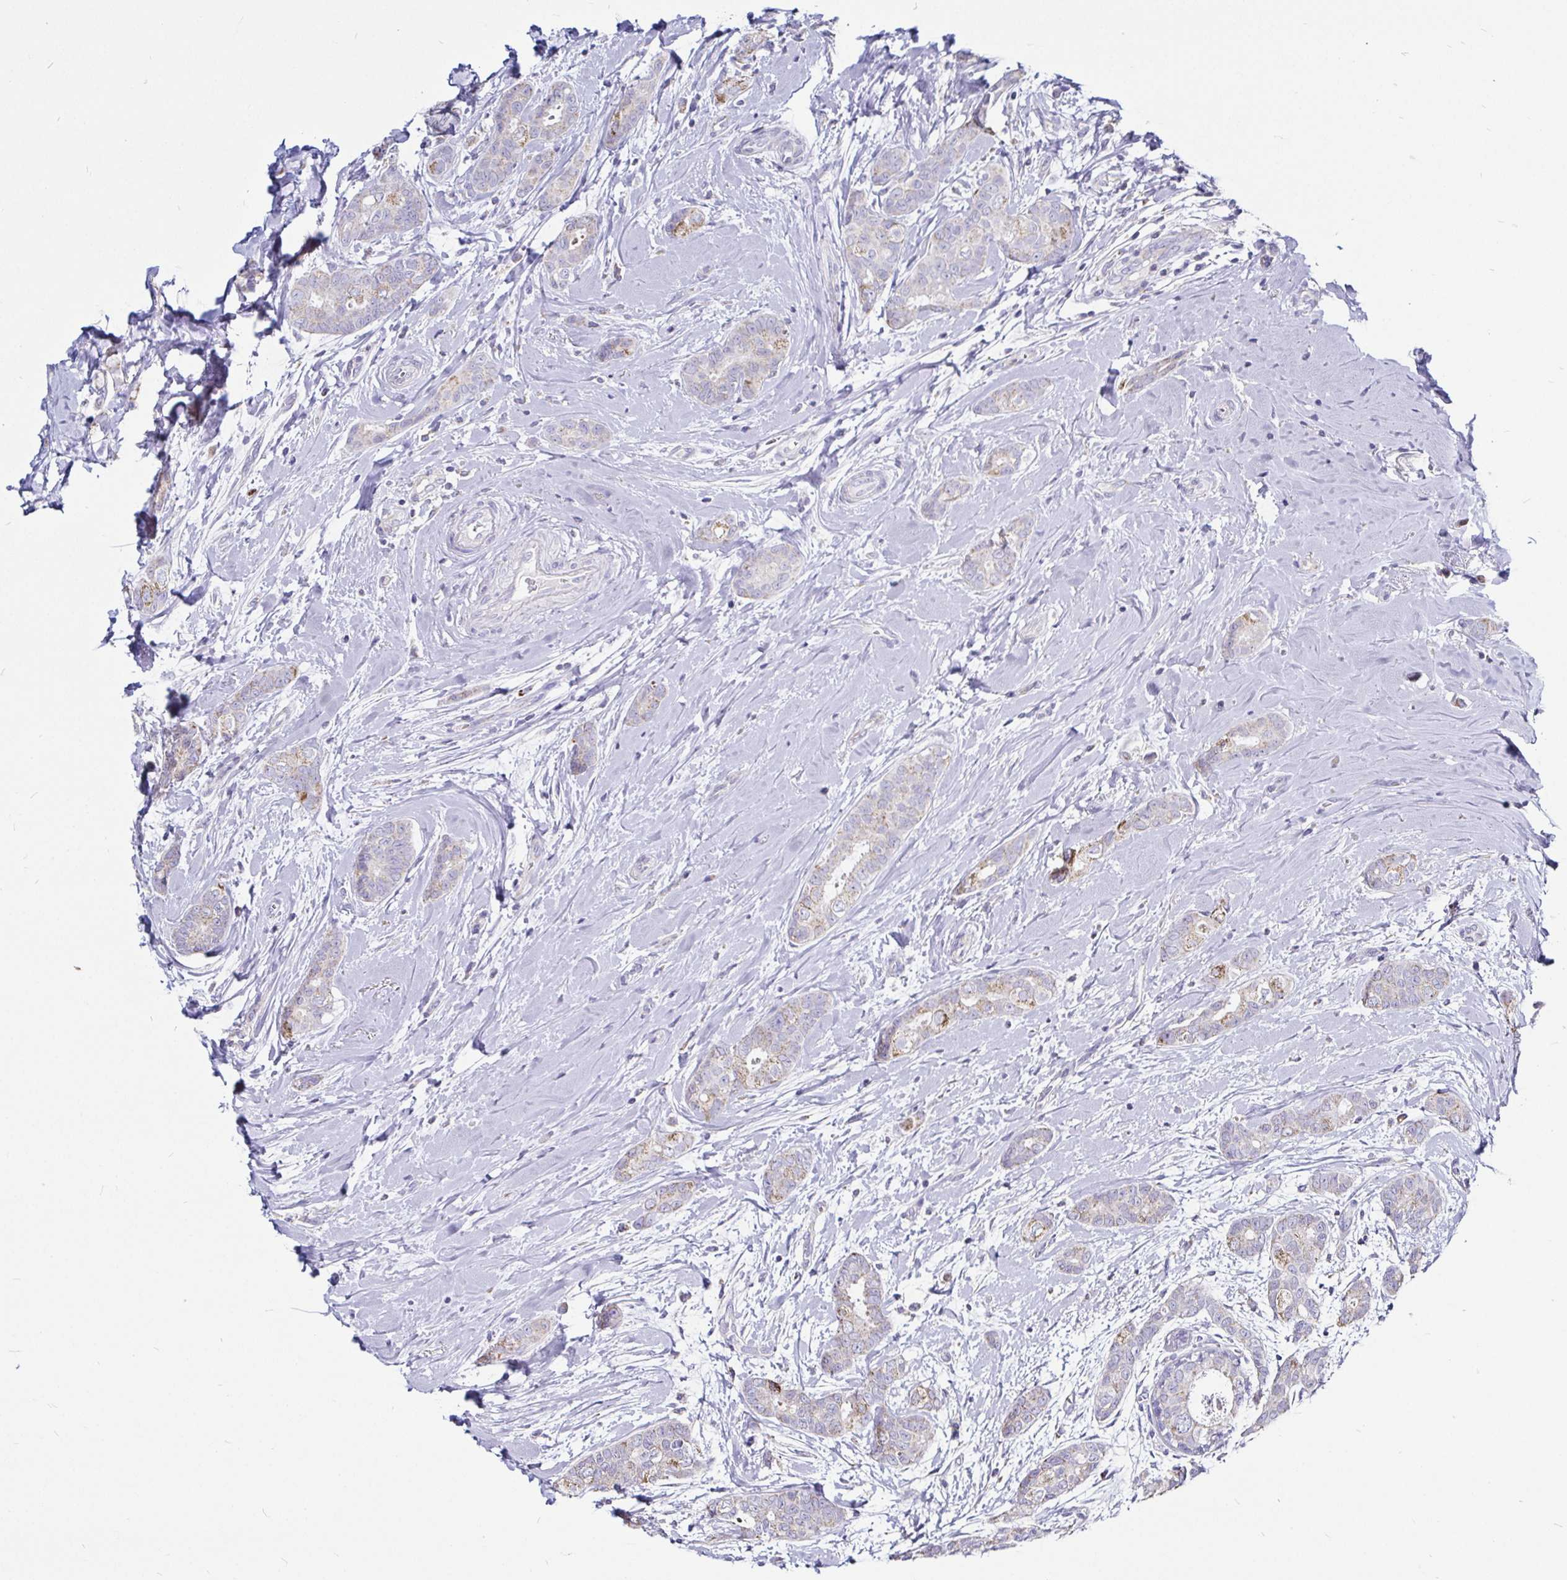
{"staining": {"intensity": "negative", "quantity": "none", "location": "none"}, "tissue": "breast cancer", "cell_type": "Tumor cells", "image_type": "cancer", "snomed": [{"axis": "morphology", "description": "Duct carcinoma"}, {"axis": "topography", "description": "Breast"}], "caption": "Immunohistochemistry (IHC) micrograph of human intraductal carcinoma (breast) stained for a protein (brown), which reveals no staining in tumor cells.", "gene": "PGAM2", "patient": {"sex": "female", "age": 45}}